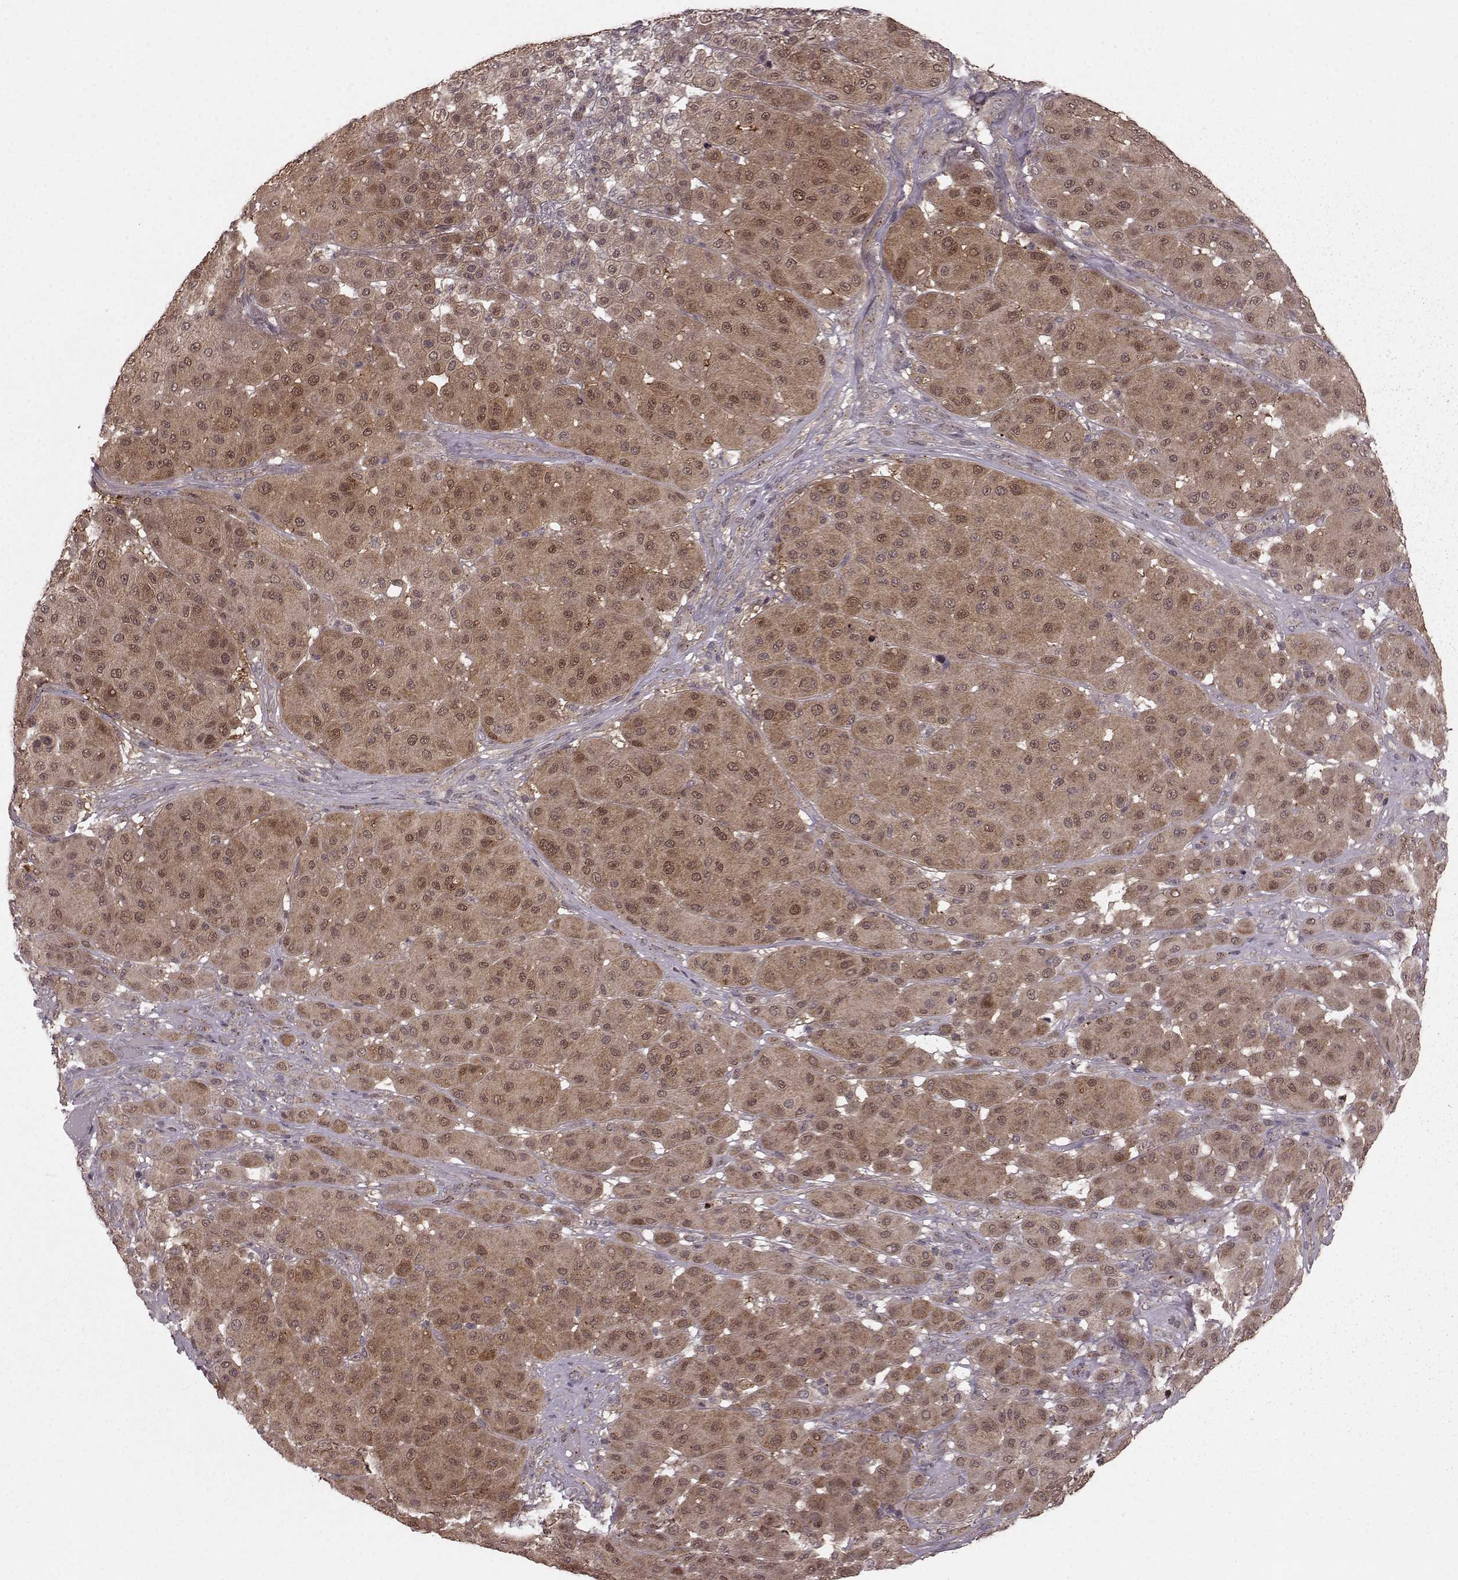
{"staining": {"intensity": "moderate", "quantity": ">75%", "location": "cytoplasmic/membranous,nuclear"}, "tissue": "melanoma", "cell_type": "Tumor cells", "image_type": "cancer", "snomed": [{"axis": "morphology", "description": "Malignant melanoma, Metastatic site"}, {"axis": "topography", "description": "Smooth muscle"}], "caption": "Immunohistochemistry micrograph of neoplastic tissue: human melanoma stained using immunohistochemistry displays medium levels of moderate protein expression localized specifically in the cytoplasmic/membranous and nuclear of tumor cells, appearing as a cytoplasmic/membranous and nuclear brown color.", "gene": "GSS", "patient": {"sex": "male", "age": 41}}